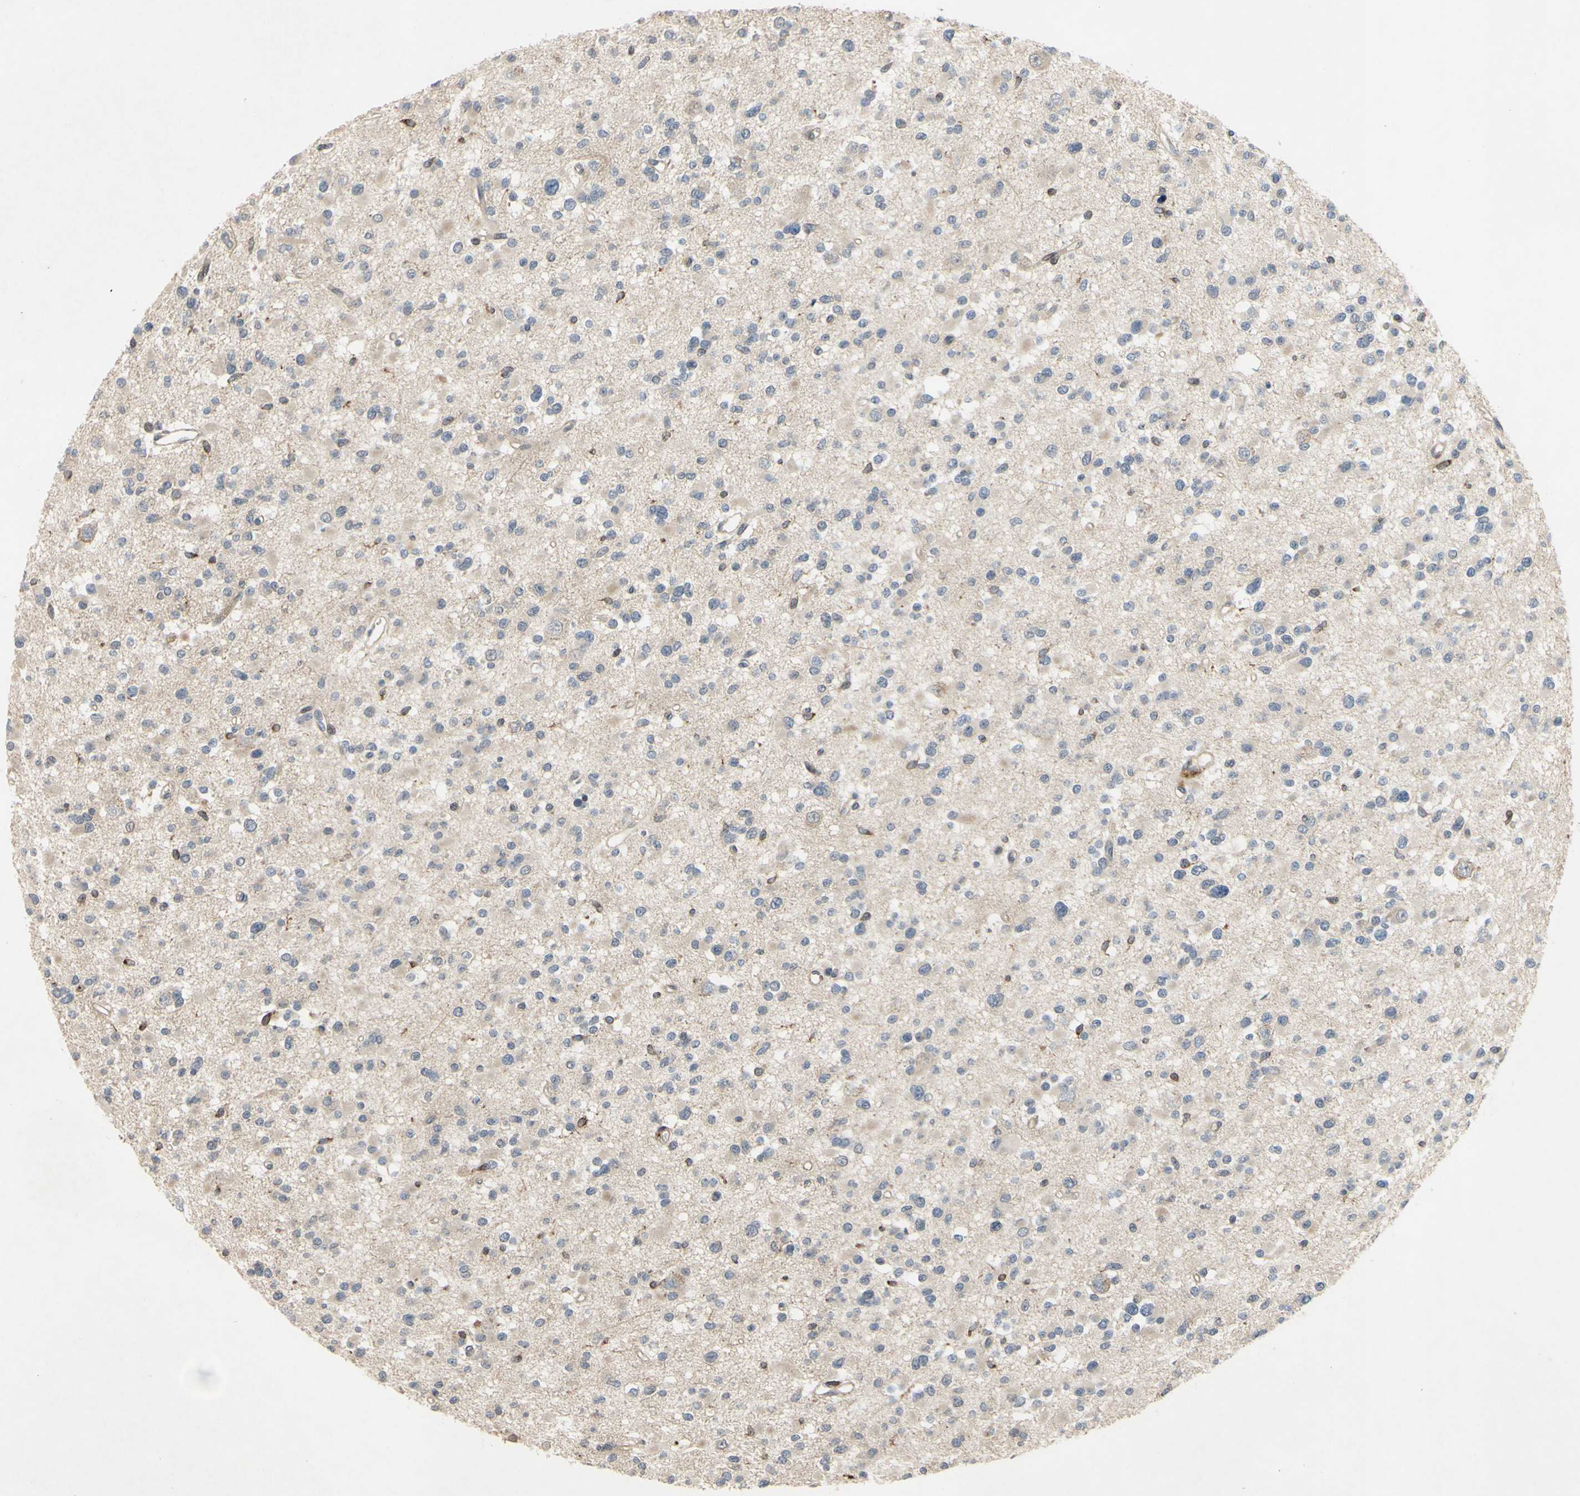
{"staining": {"intensity": "negative", "quantity": "none", "location": "none"}, "tissue": "glioma", "cell_type": "Tumor cells", "image_type": "cancer", "snomed": [{"axis": "morphology", "description": "Glioma, malignant, Low grade"}, {"axis": "topography", "description": "Brain"}], "caption": "There is no significant expression in tumor cells of glioma. (DAB (3,3'-diaminobenzidine) immunohistochemistry with hematoxylin counter stain).", "gene": "PLXNA2", "patient": {"sex": "female", "age": 22}}